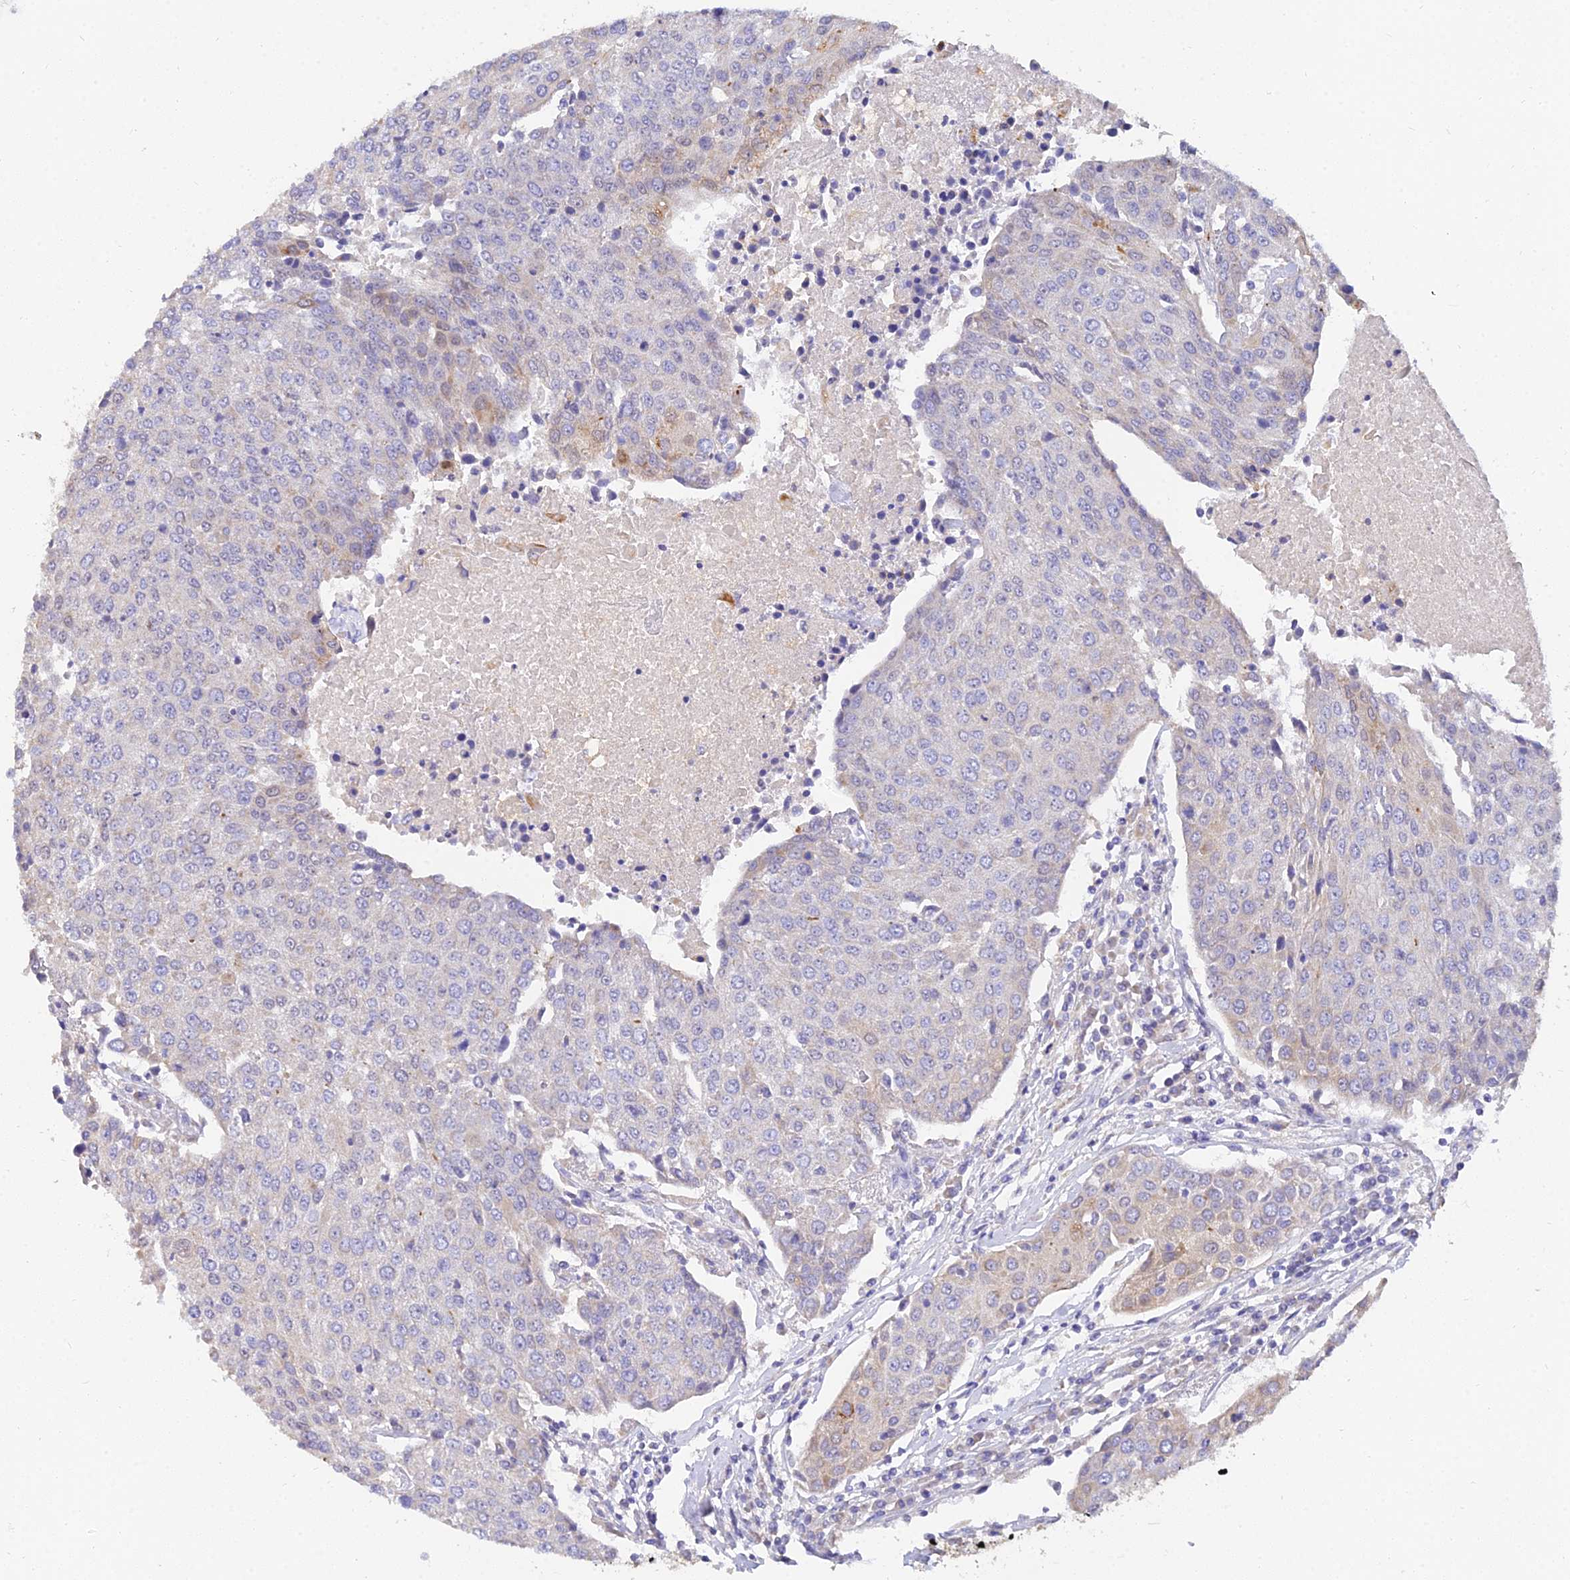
{"staining": {"intensity": "weak", "quantity": "<25%", "location": "cytoplasmic/membranous"}, "tissue": "urothelial cancer", "cell_type": "Tumor cells", "image_type": "cancer", "snomed": [{"axis": "morphology", "description": "Urothelial carcinoma, High grade"}, {"axis": "topography", "description": "Urinary bladder"}], "caption": "Protein analysis of urothelial cancer reveals no significant positivity in tumor cells.", "gene": "ARL8B", "patient": {"sex": "female", "age": 85}}